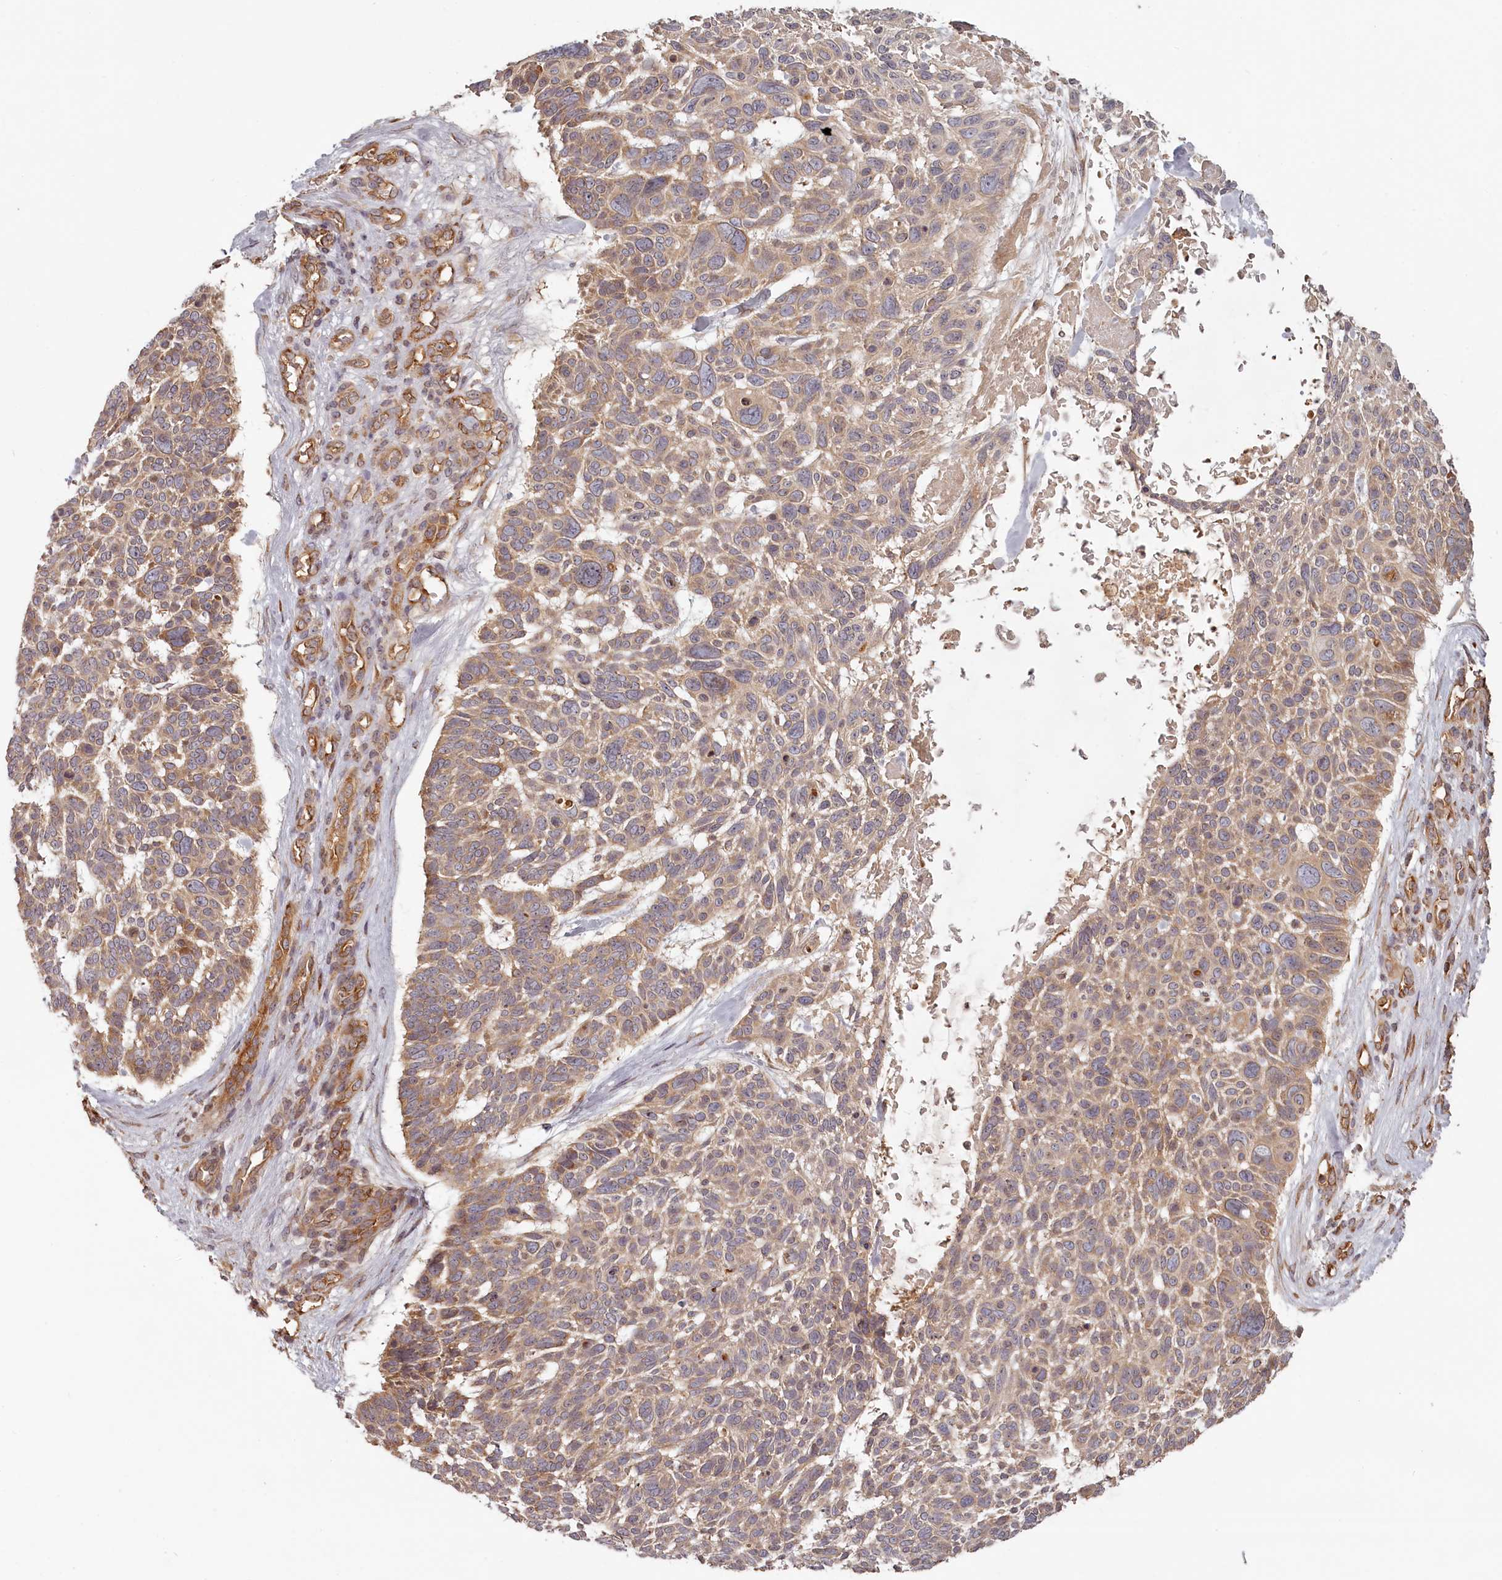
{"staining": {"intensity": "moderate", "quantity": "25%-75%", "location": "cytoplasmic/membranous"}, "tissue": "skin cancer", "cell_type": "Tumor cells", "image_type": "cancer", "snomed": [{"axis": "morphology", "description": "Basal cell carcinoma"}, {"axis": "topography", "description": "Skin"}], "caption": "This is a micrograph of IHC staining of skin cancer, which shows moderate expression in the cytoplasmic/membranous of tumor cells.", "gene": "TMIE", "patient": {"sex": "male", "age": 88}}